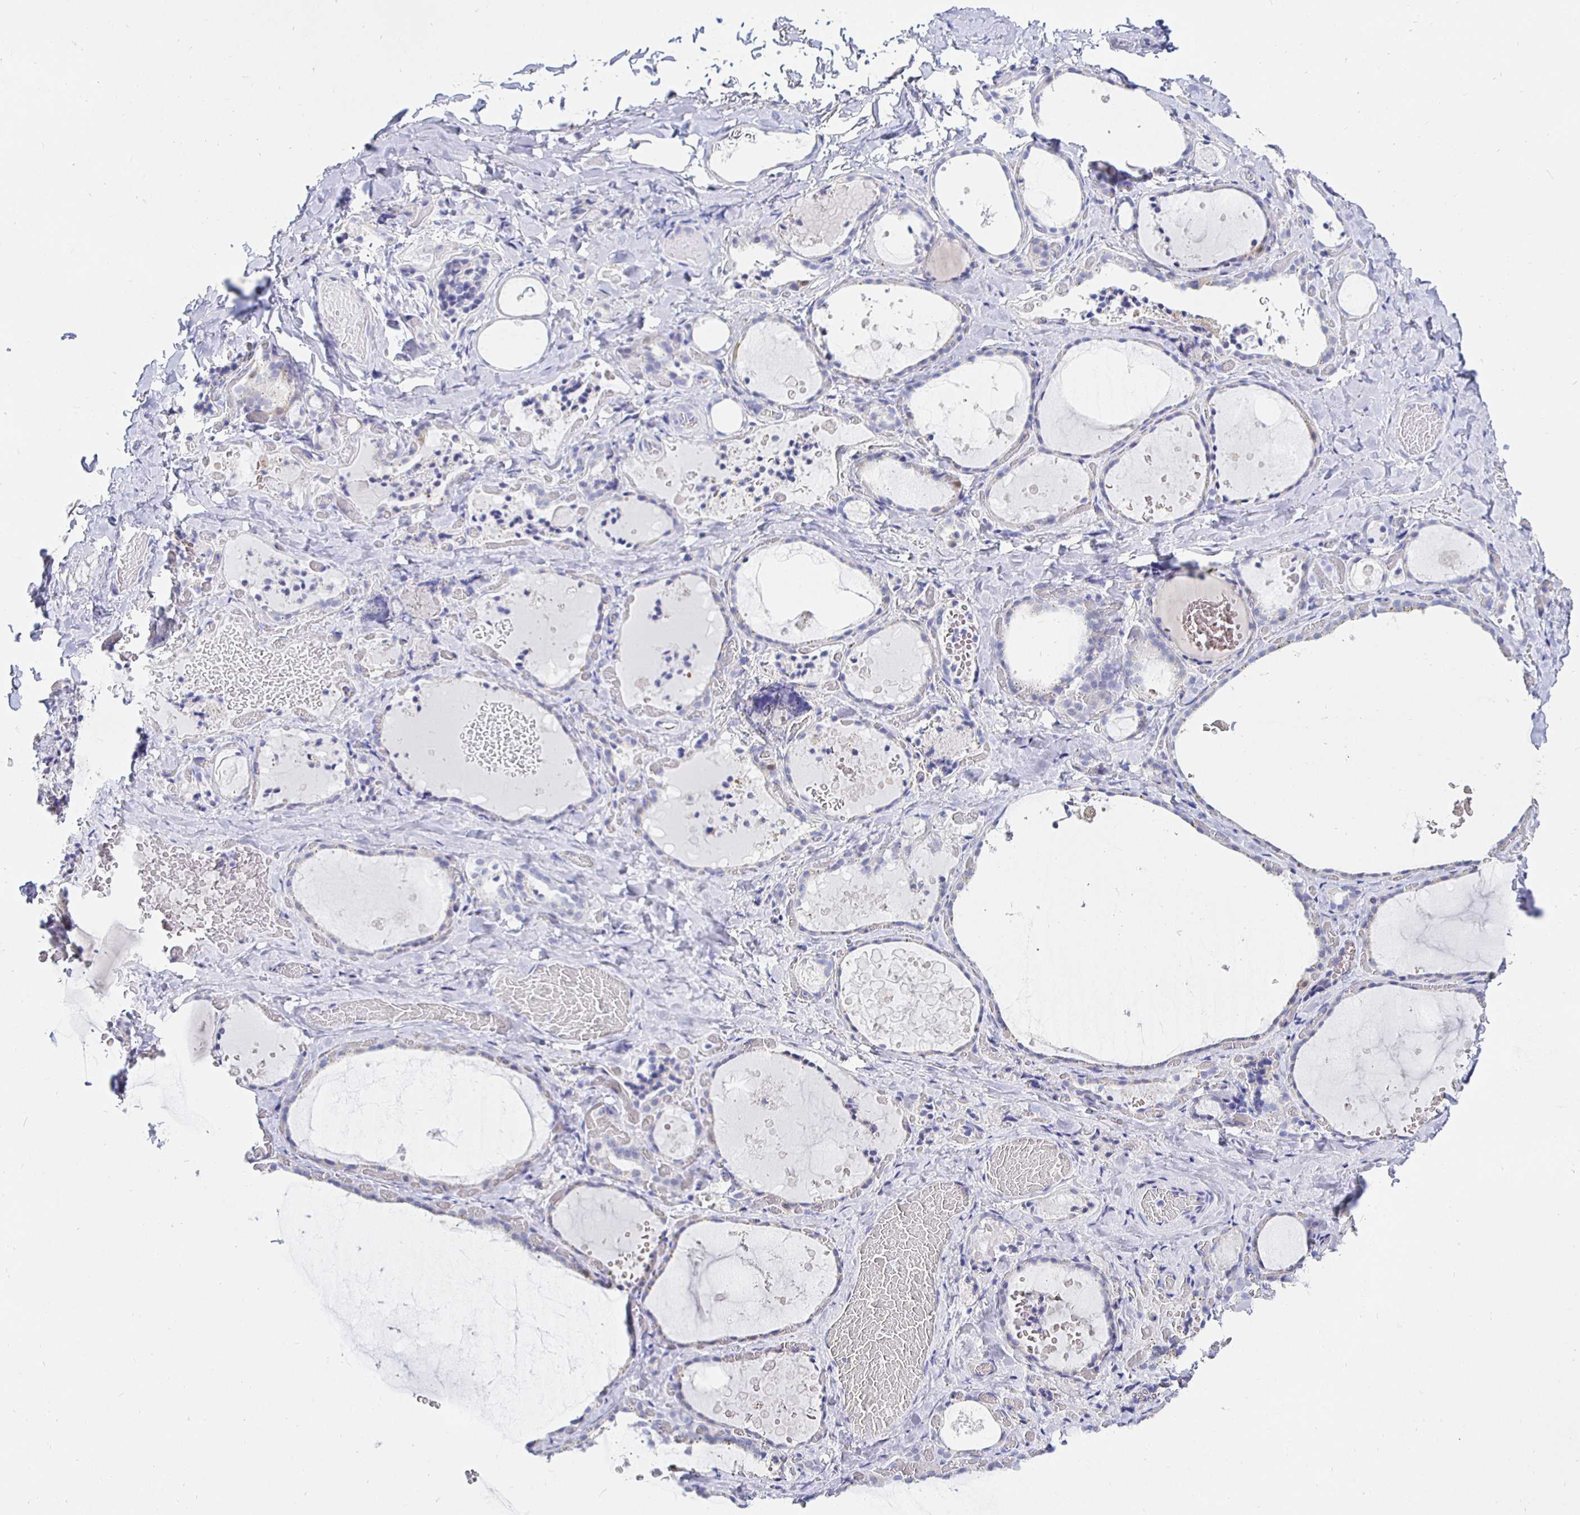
{"staining": {"intensity": "negative", "quantity": "none", "location": "none"}, "tissue": "thyroid gland", "cell_type": "Glandular cells", "image_type": "normal", "snomed": [{"axis": "morphology", "description": "Normal tissue, NOS"}, {"axis": "topography", "description": "Thyroid gland"}], "caption": "Histopathology image shows no significant protein staining in glandular cells of unremarkable thyroid gland.", "gene": "UMOD", "patient": {"sex": "female", "age": 56}}